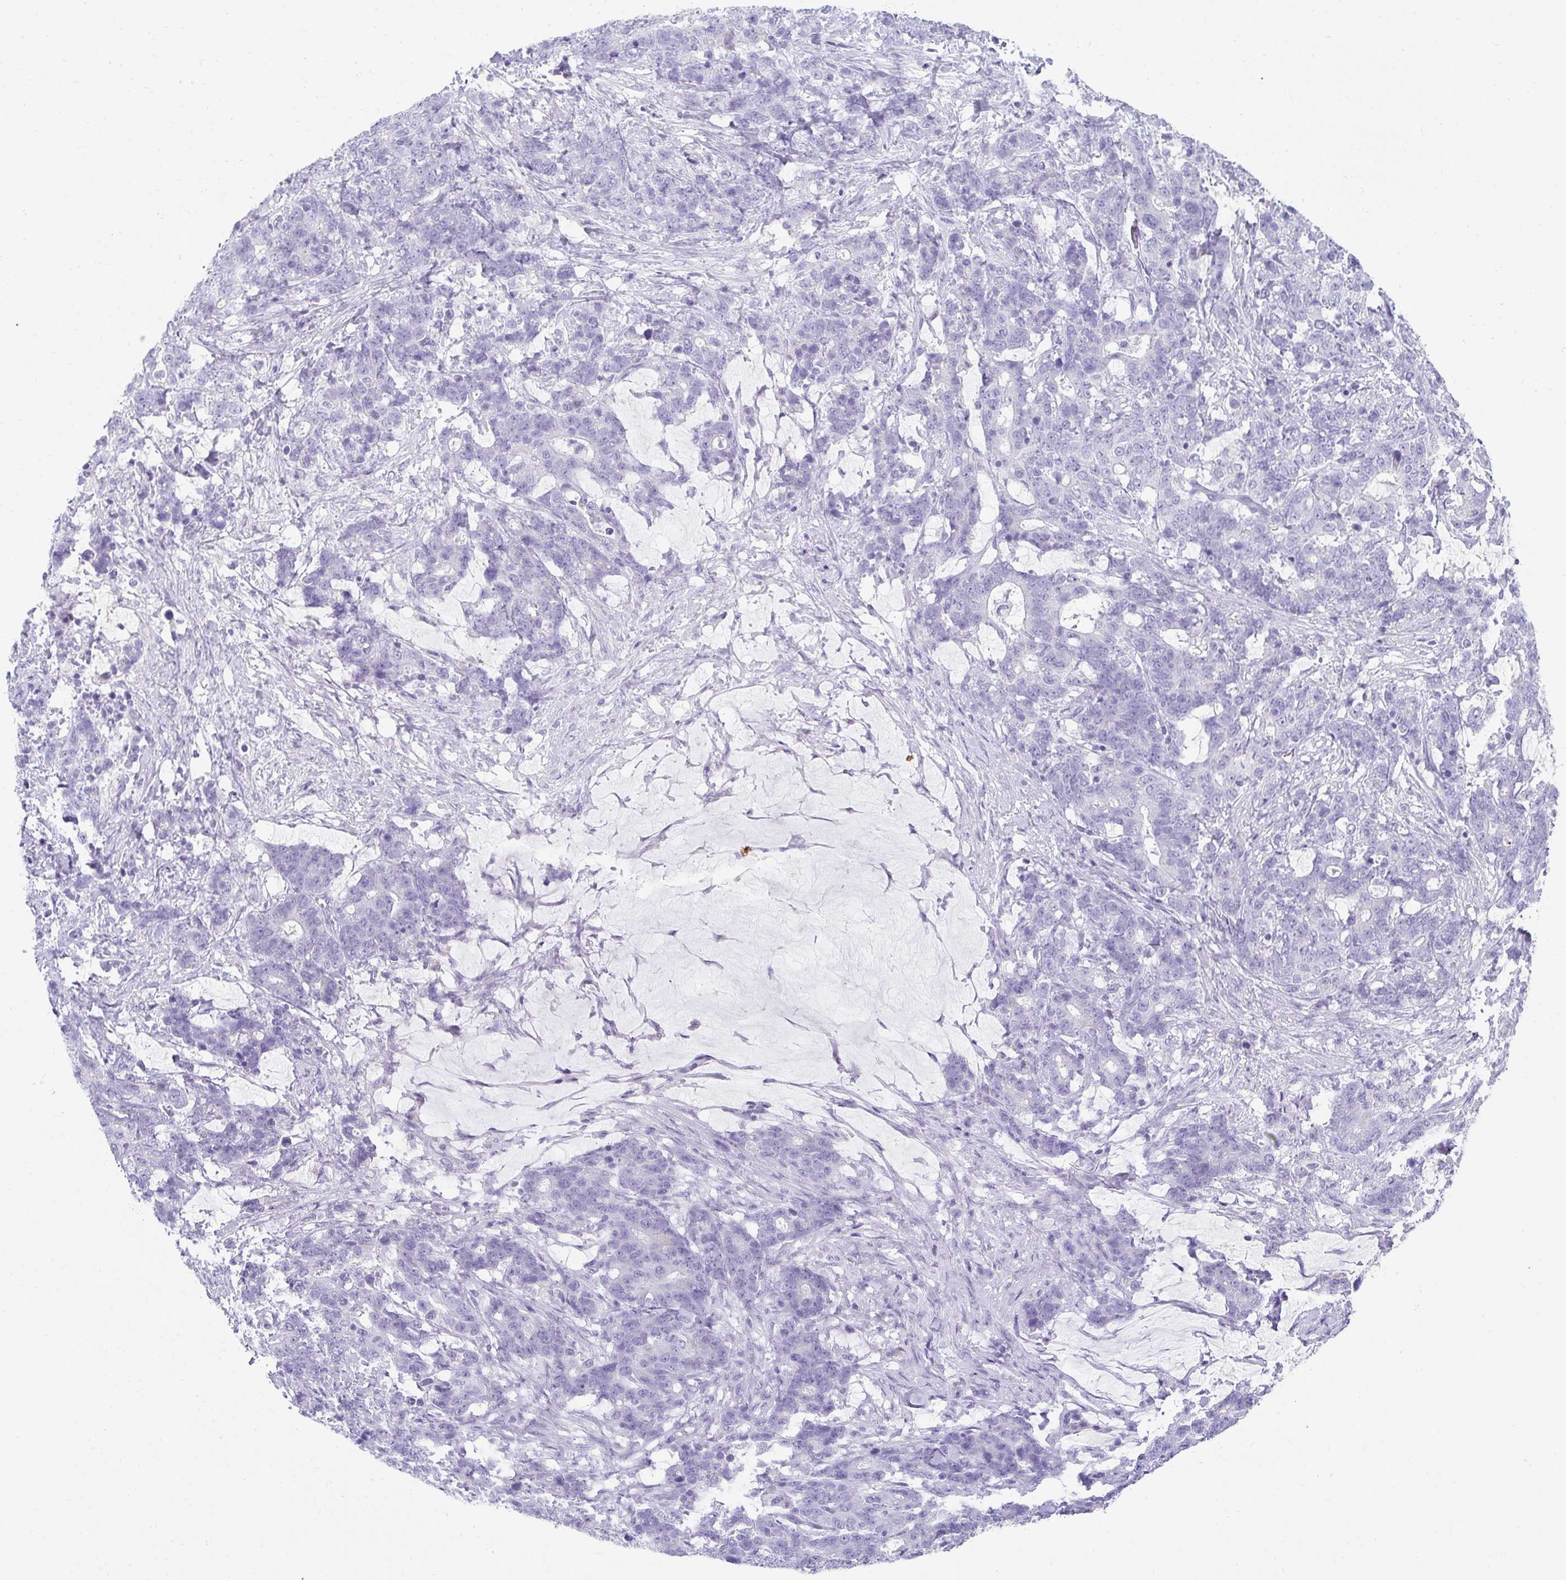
{"staining": {"intensity": "negative", "quantity": "none", "location": "none"}, "tissue": "stomach cancer", "cell_type": "Tumor cells", "image_type": "cancer", "snomed": [{"axis": "morphology", "description": "Normal tissue, NOS"}, {"axis": "morphology", "description": "Adenocarcinoma, NOS"}, {"axis": "topography", "description": "Stomach"}], "caption": "Stomach cancer stained for a protein using IHC reveals no positivity tumor cells.", "gene": "RLF", "patient": {"sex": "female", "age": 64}}